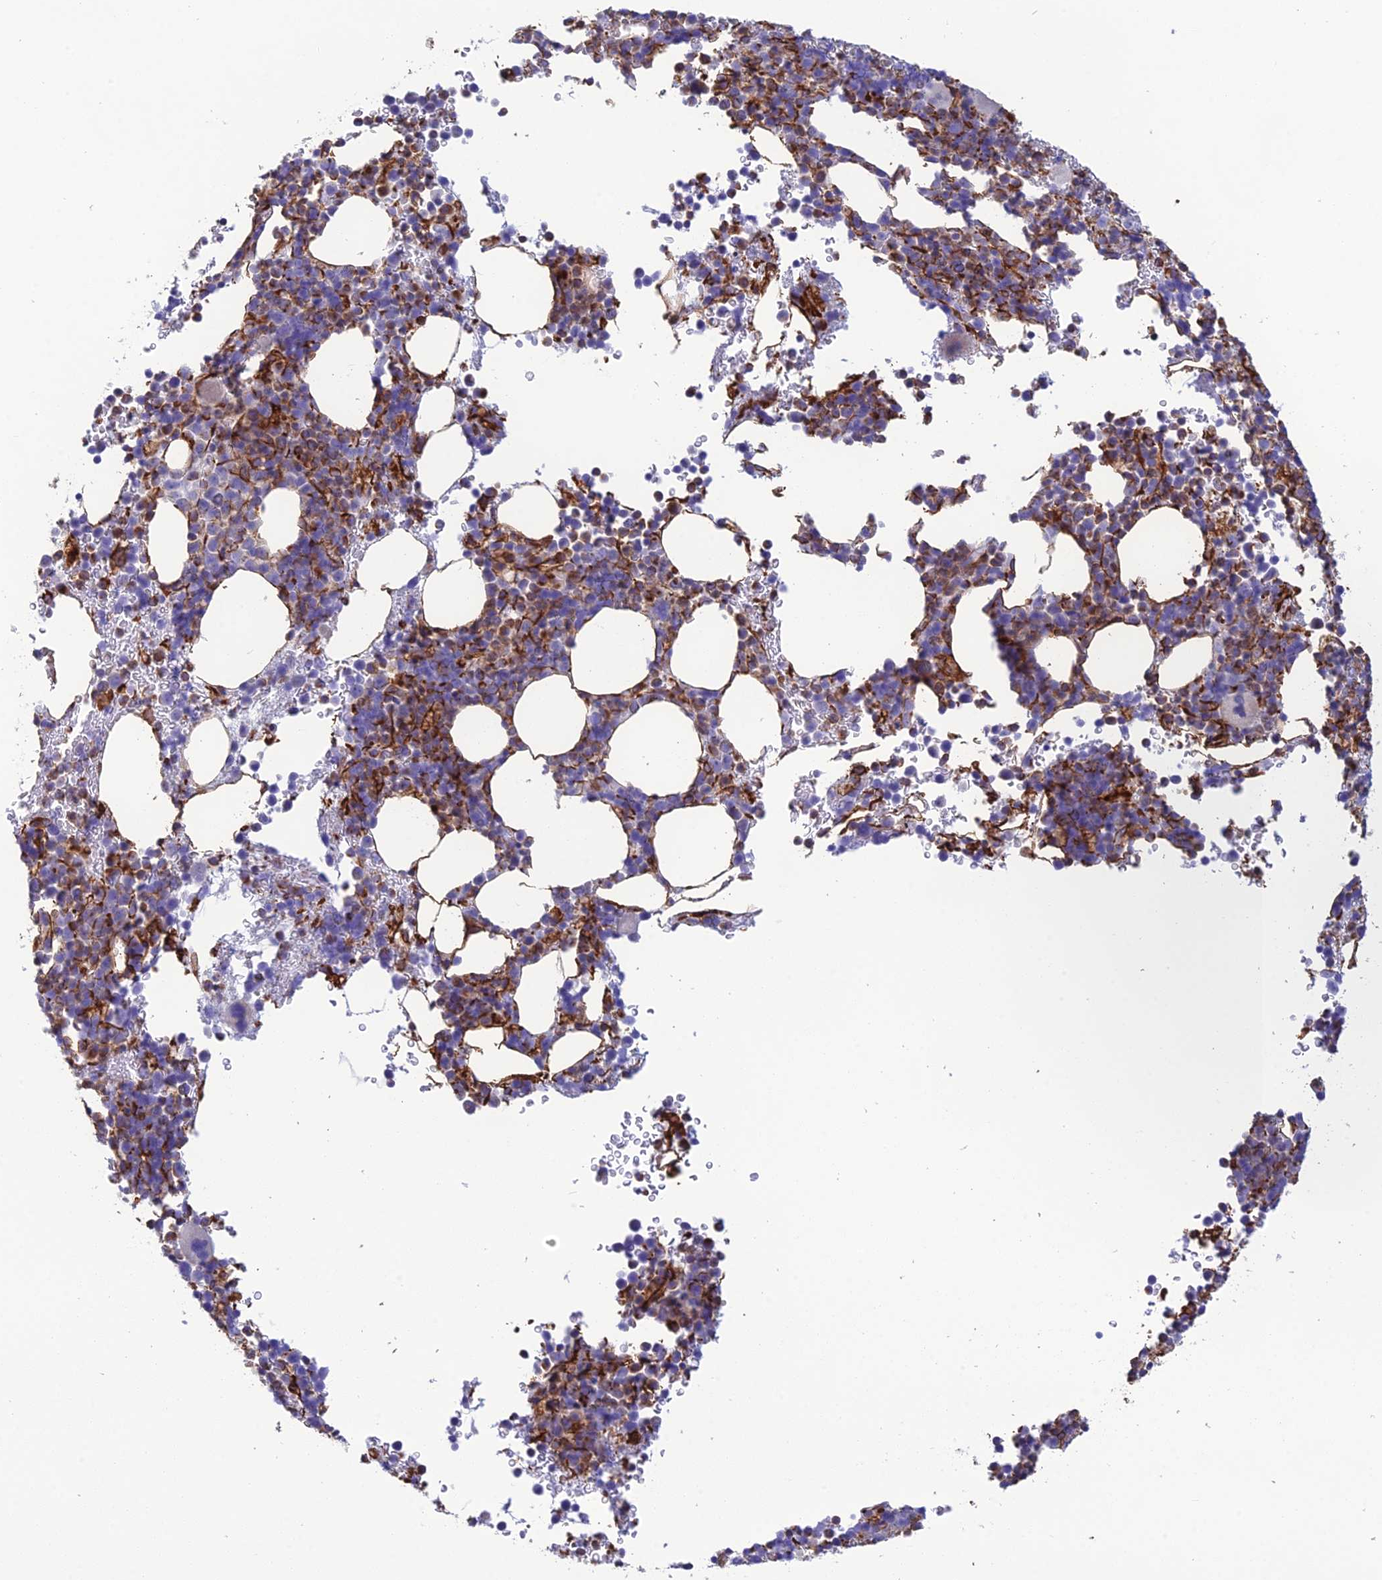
{"staining": {"intensity": "moderate", "quantity": "25%-75%", "location": "cytoplasmic/membranous"}, "tissue": "bone marrow", "cell_type": "Hematopoietic cells", "image_type": "normal", "snomed": [{"axis": "morphology", "description": "Normal tissue, NOS"}, {"axis": "topography", "description": "Bone marrow"}], "caption": "Immunohistochemical staining of benign bone marrow exhibits 25%-75% levels of moderate cytoplasmic/membranous protein expression in approximately 25%-75% of hematopoietic cells.", "gene": "FBXL20", "patient": {"sex": "female", "age": 82}}